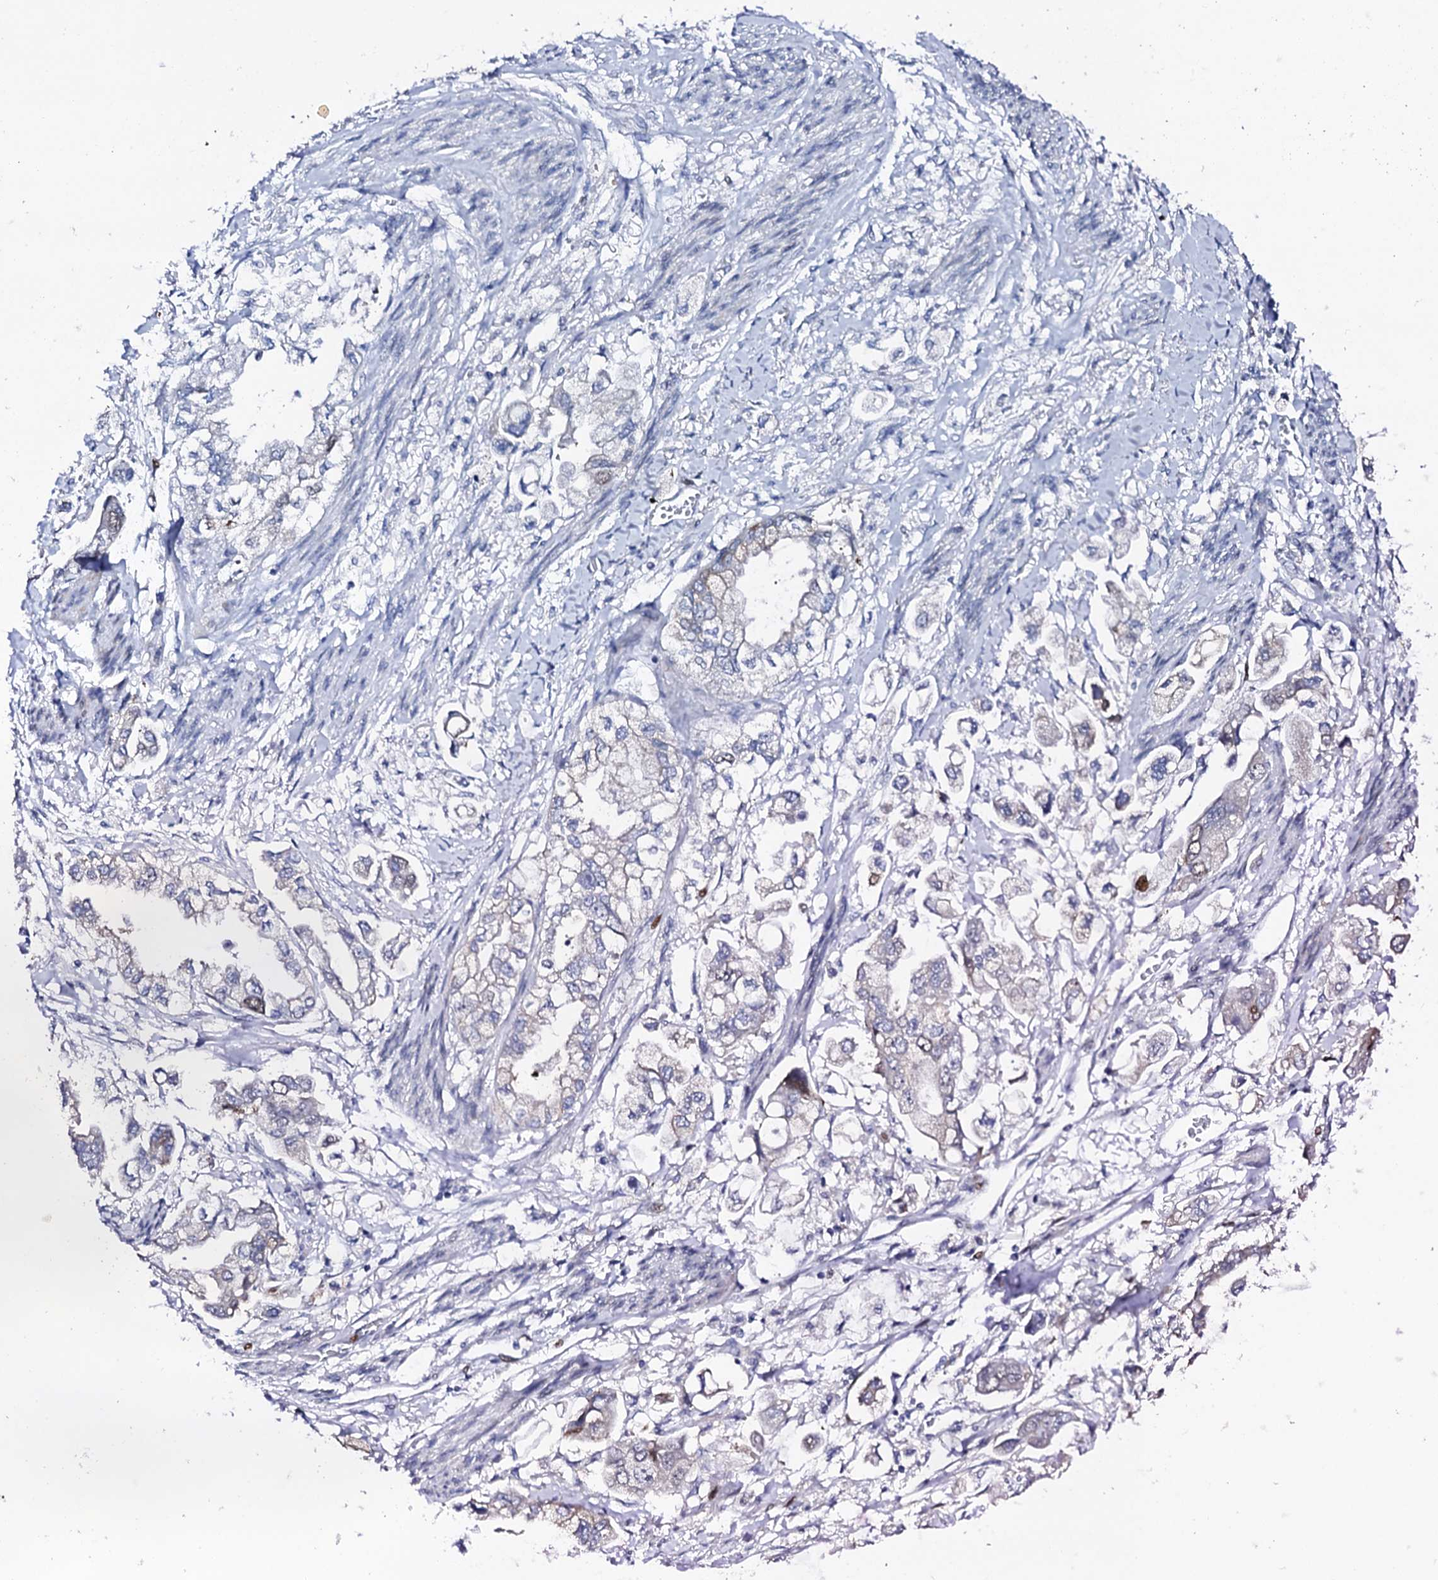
{"staining": {"intensity": "moderate", "quantity": "<25%", "location": "nuclear"}, "tissue": "stomach cancer", "cell_type": "Tumor cells", "image_type": "cancer", "snomed": [{"axis": "morphology", "description": "Adenocarcinoma, NOS"}, {"axis": "topography", "description": "Stomach"}], "caption": "Immunohistochemistry histopathology image of human stomach cancer (adenocarcinoma) stained for a protein (brown), which reveals low levels of moderate nuclear staining in approximately <25% of tumor cells.", "gene": "NUDT13", "patient": {"sex": "male", "age": 62}}